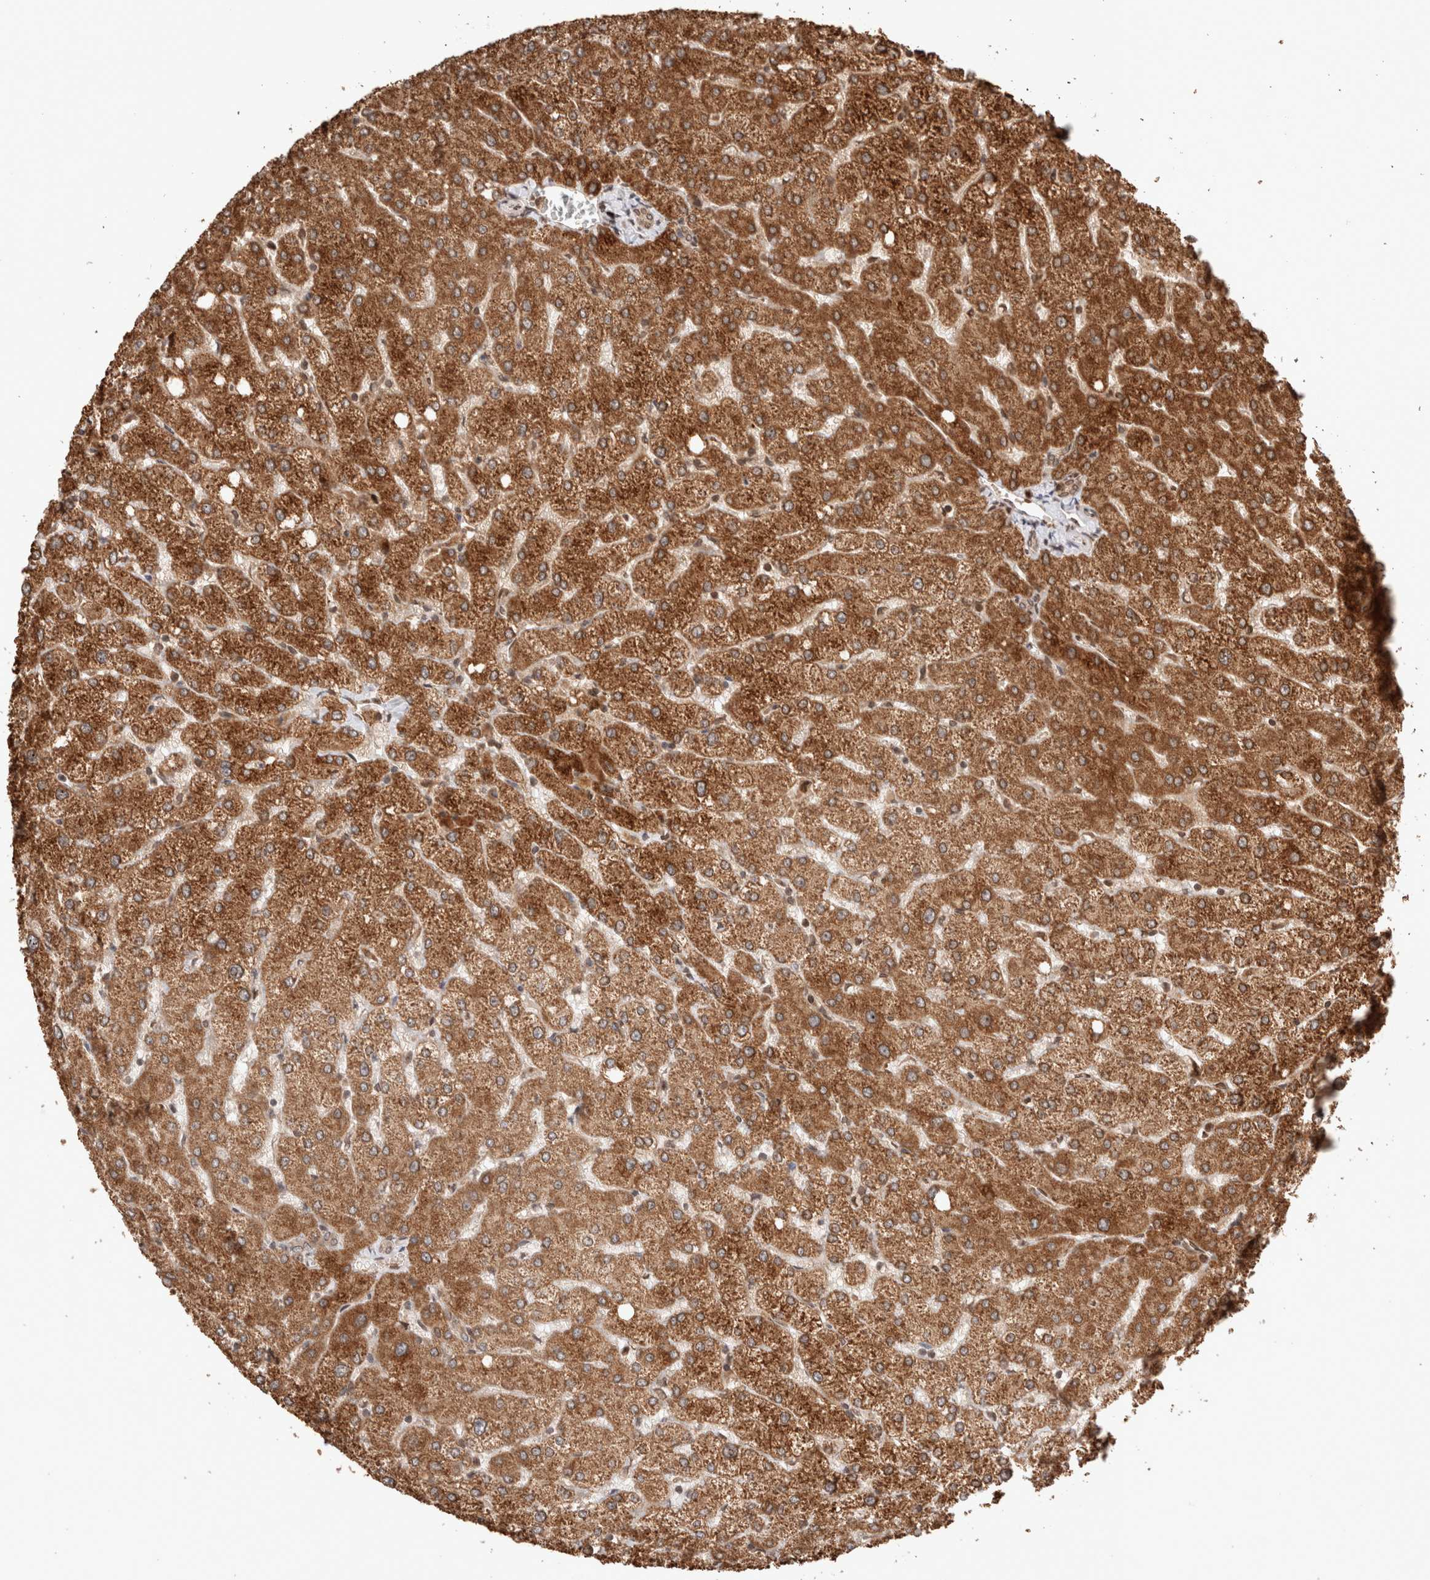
{"staining": {"intensity": "weak", "quantity": ">75%", "location": "cytoplasmic/membranous"}, "tissue": "liver", "cell_type": "Cholangiocytes", "image_type": "normal", "snomed": [{"axis": "morphology", "description": "Normal tissue, NOS"}, {"axis": "topography", "description": "Liver"}], "caption": "Cholangiocytes demonstrate low levels of weak cytoplasmic/membranous staining in approximately >75% of cells in normal human liver. (IHC, brightfield microscopy, high magnification).", "gene": "TPR", "patient": {"sex": "female", "age": 54}}